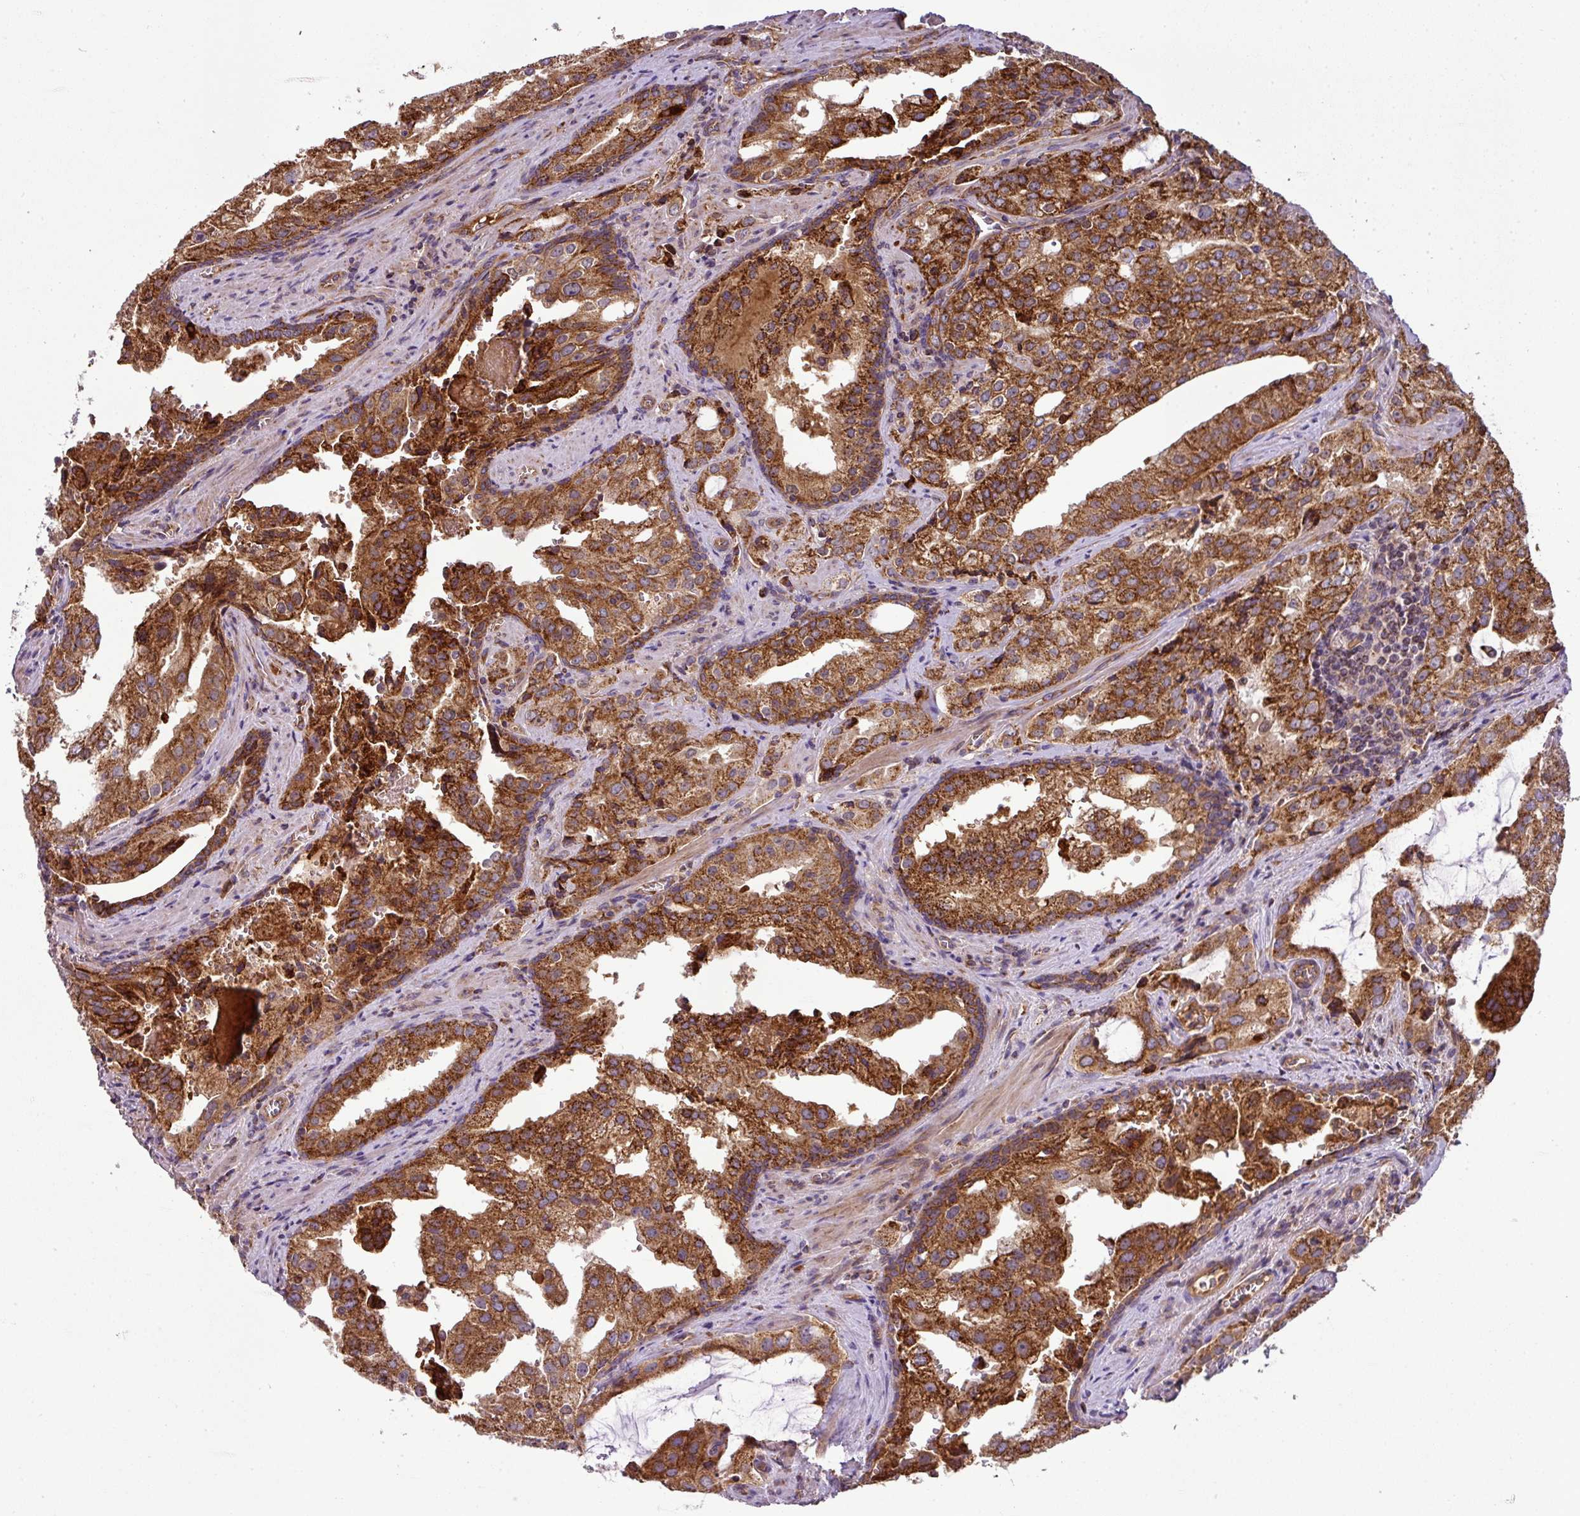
{"staining": {"intensity": "strong", "quantity": ">75%", "location": "cytoplasmic/membranous"}, "tissue": "prostate cancer", "cell_type": "Tumor cells", "image_type": "cancer", "snomed": [{"axis": "morphology", "description": "Adenocarcinoma, High grade"}, {"axis": "topography", "description": "Prostate"}], "caption": "Immunohistochemistry (DAB) staining of human prostate cancer (adenocarcinoma (high-grade)) shows strong cytoplasmic/membranous protein expression in about >75% of tumor cells.", "gene": "PRELID3B", "patient": {"sex": "male", "age": 68}}